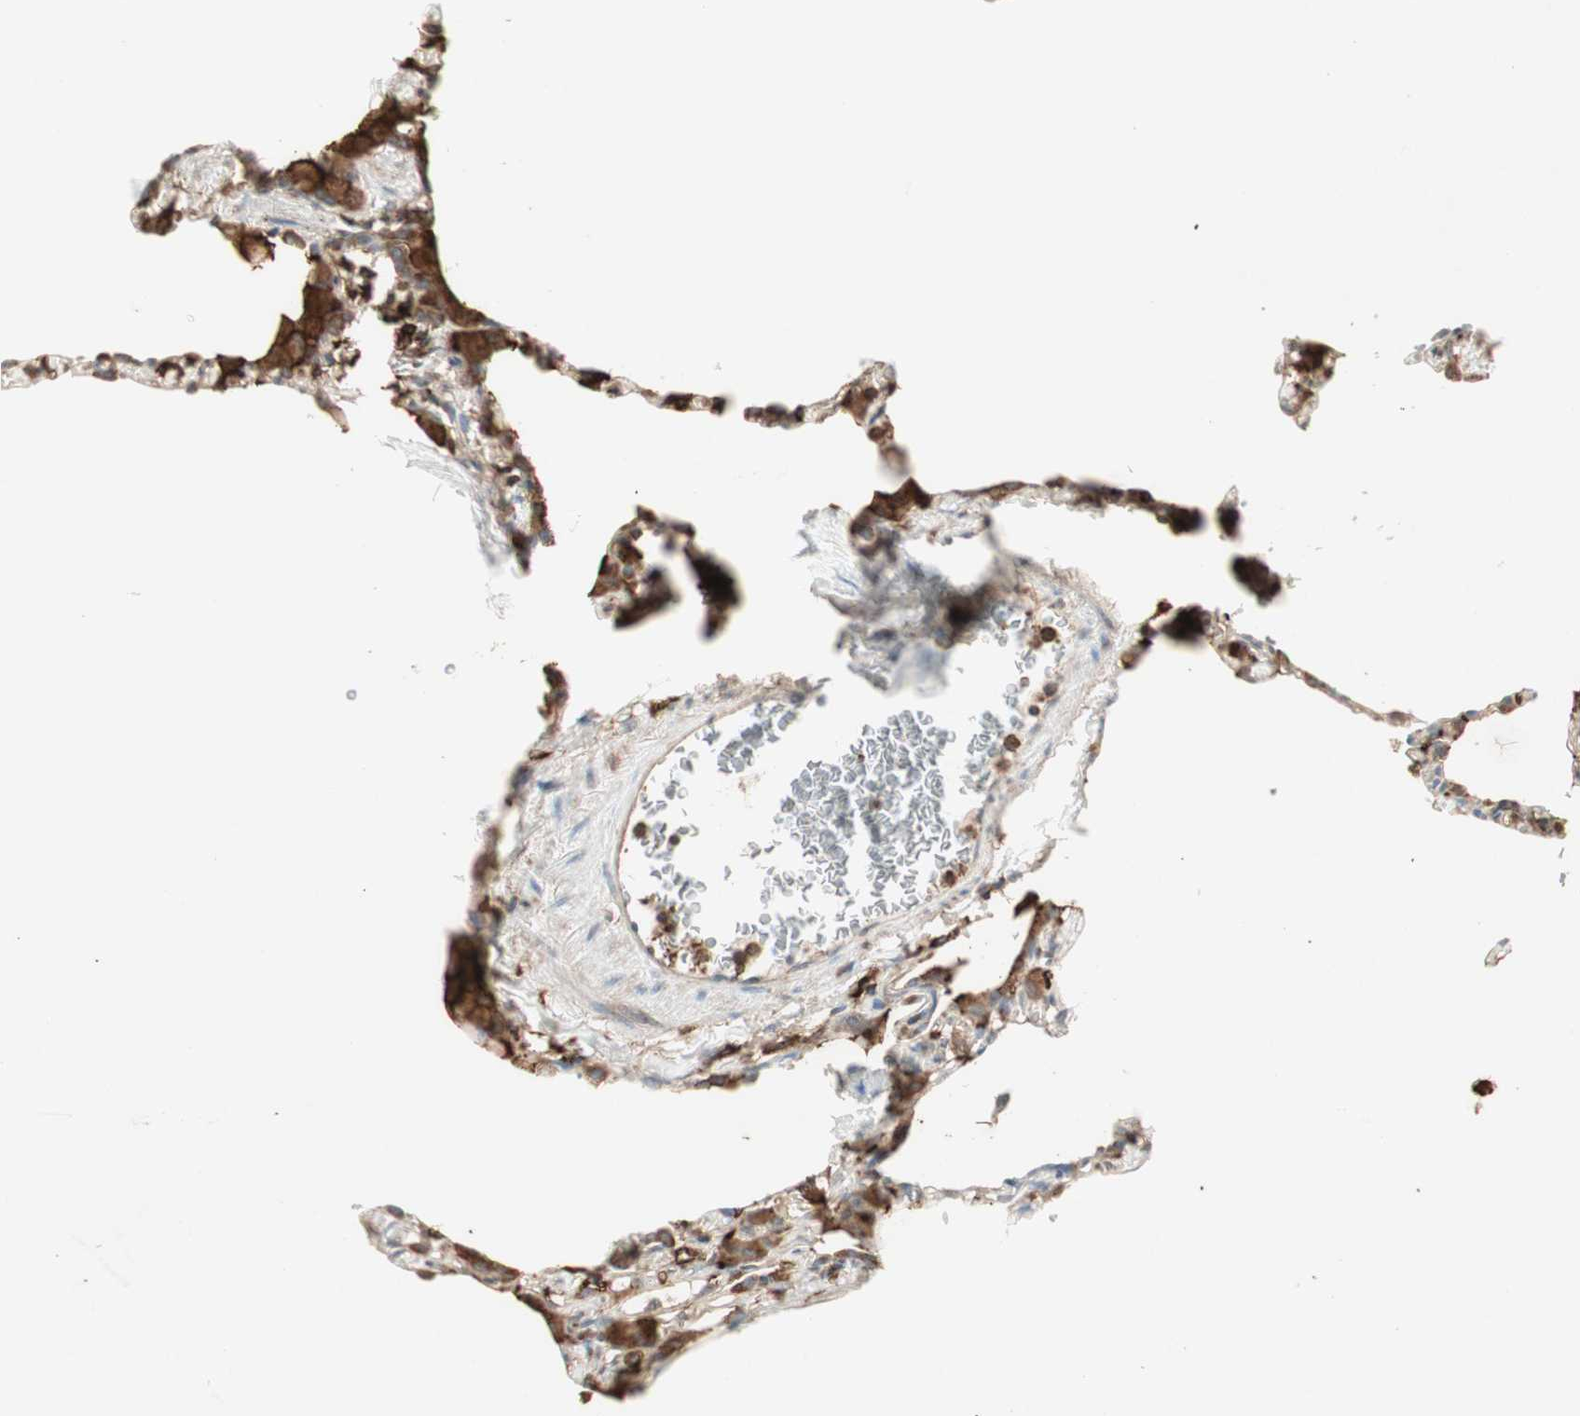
{"staining": {"intensity": "moderate", "quantity": "25%-75%", "location": "cytoplasmic/membranous"}, "tissue": "lung", "cell_type": "Alveolar cells", "image_type": "normal", "snomed": [{"axis": "morphology", "description": "Normal tissue, NOS"}, {"axis": "topography", "description": "Lung"}], "caption": "Immunohistochemical staining of benign human lung exhibits moderate cytoplasmic/membranous protein staining in approximately 25%-75% of alveolar cells.", "gene": "MMP3", "patient": {"sex": "female", "age": 49}}